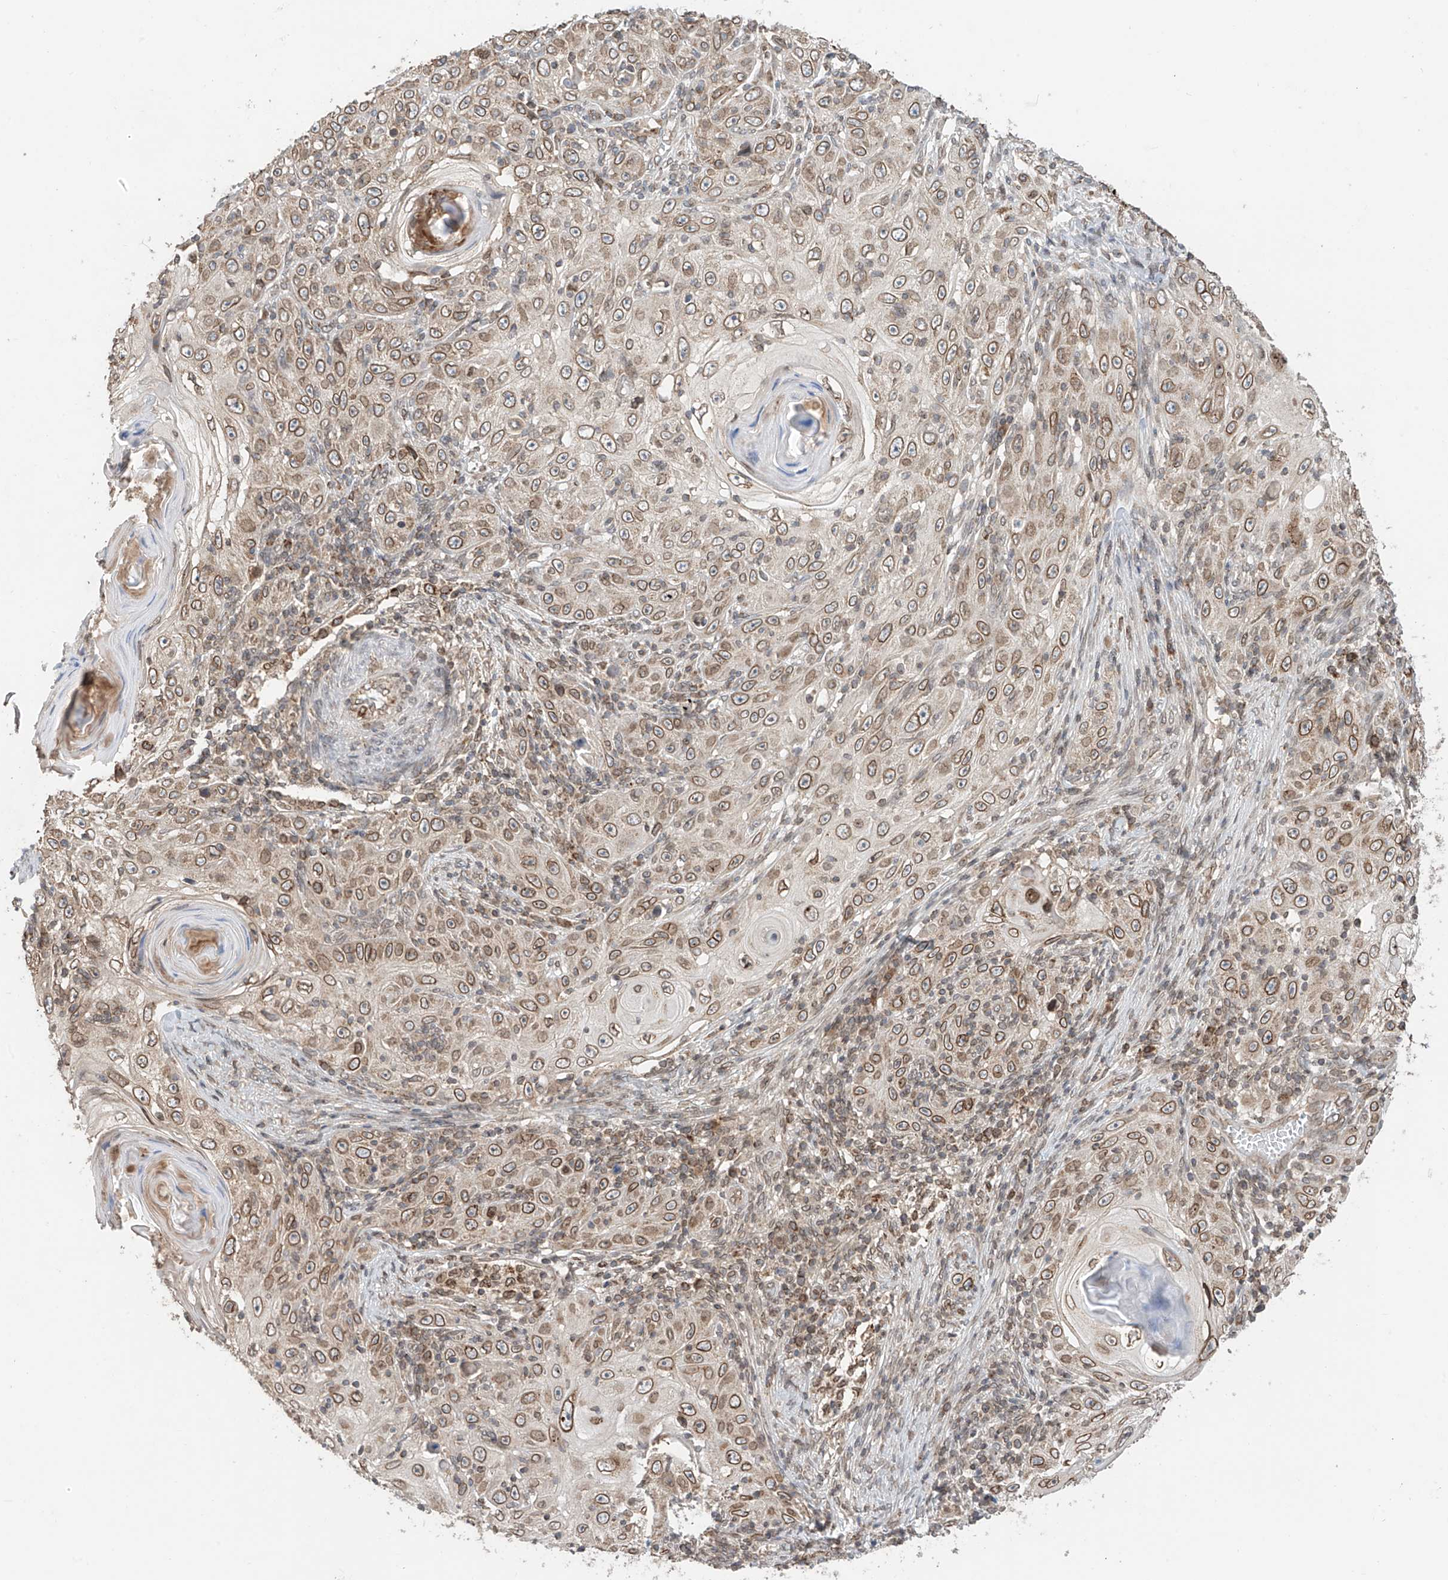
{"staining": {"intensity": "moderate", "quantity": ">75%", "location": "cytoplasmic/membranous,nuclear"}, "tissue": "skin cancer", "cell_type": "Tumor cells", "image_type": "cancer", "snomed": [{"axis": "morphology", "description": "Squamous cell carcinoma, NOS"}, {"axis": "topography", "description": "Skin"}], "caption": "Immunohistochemistry micrograph of human skin cancer stained for a protein (brown), which reveals medium levels of moderate cytoplasmic/membranous and nuclear expression in approximately >75% of tumor cells.", "gene": "AHCTF1", "patient": {"sex": "female", "age": 88}}